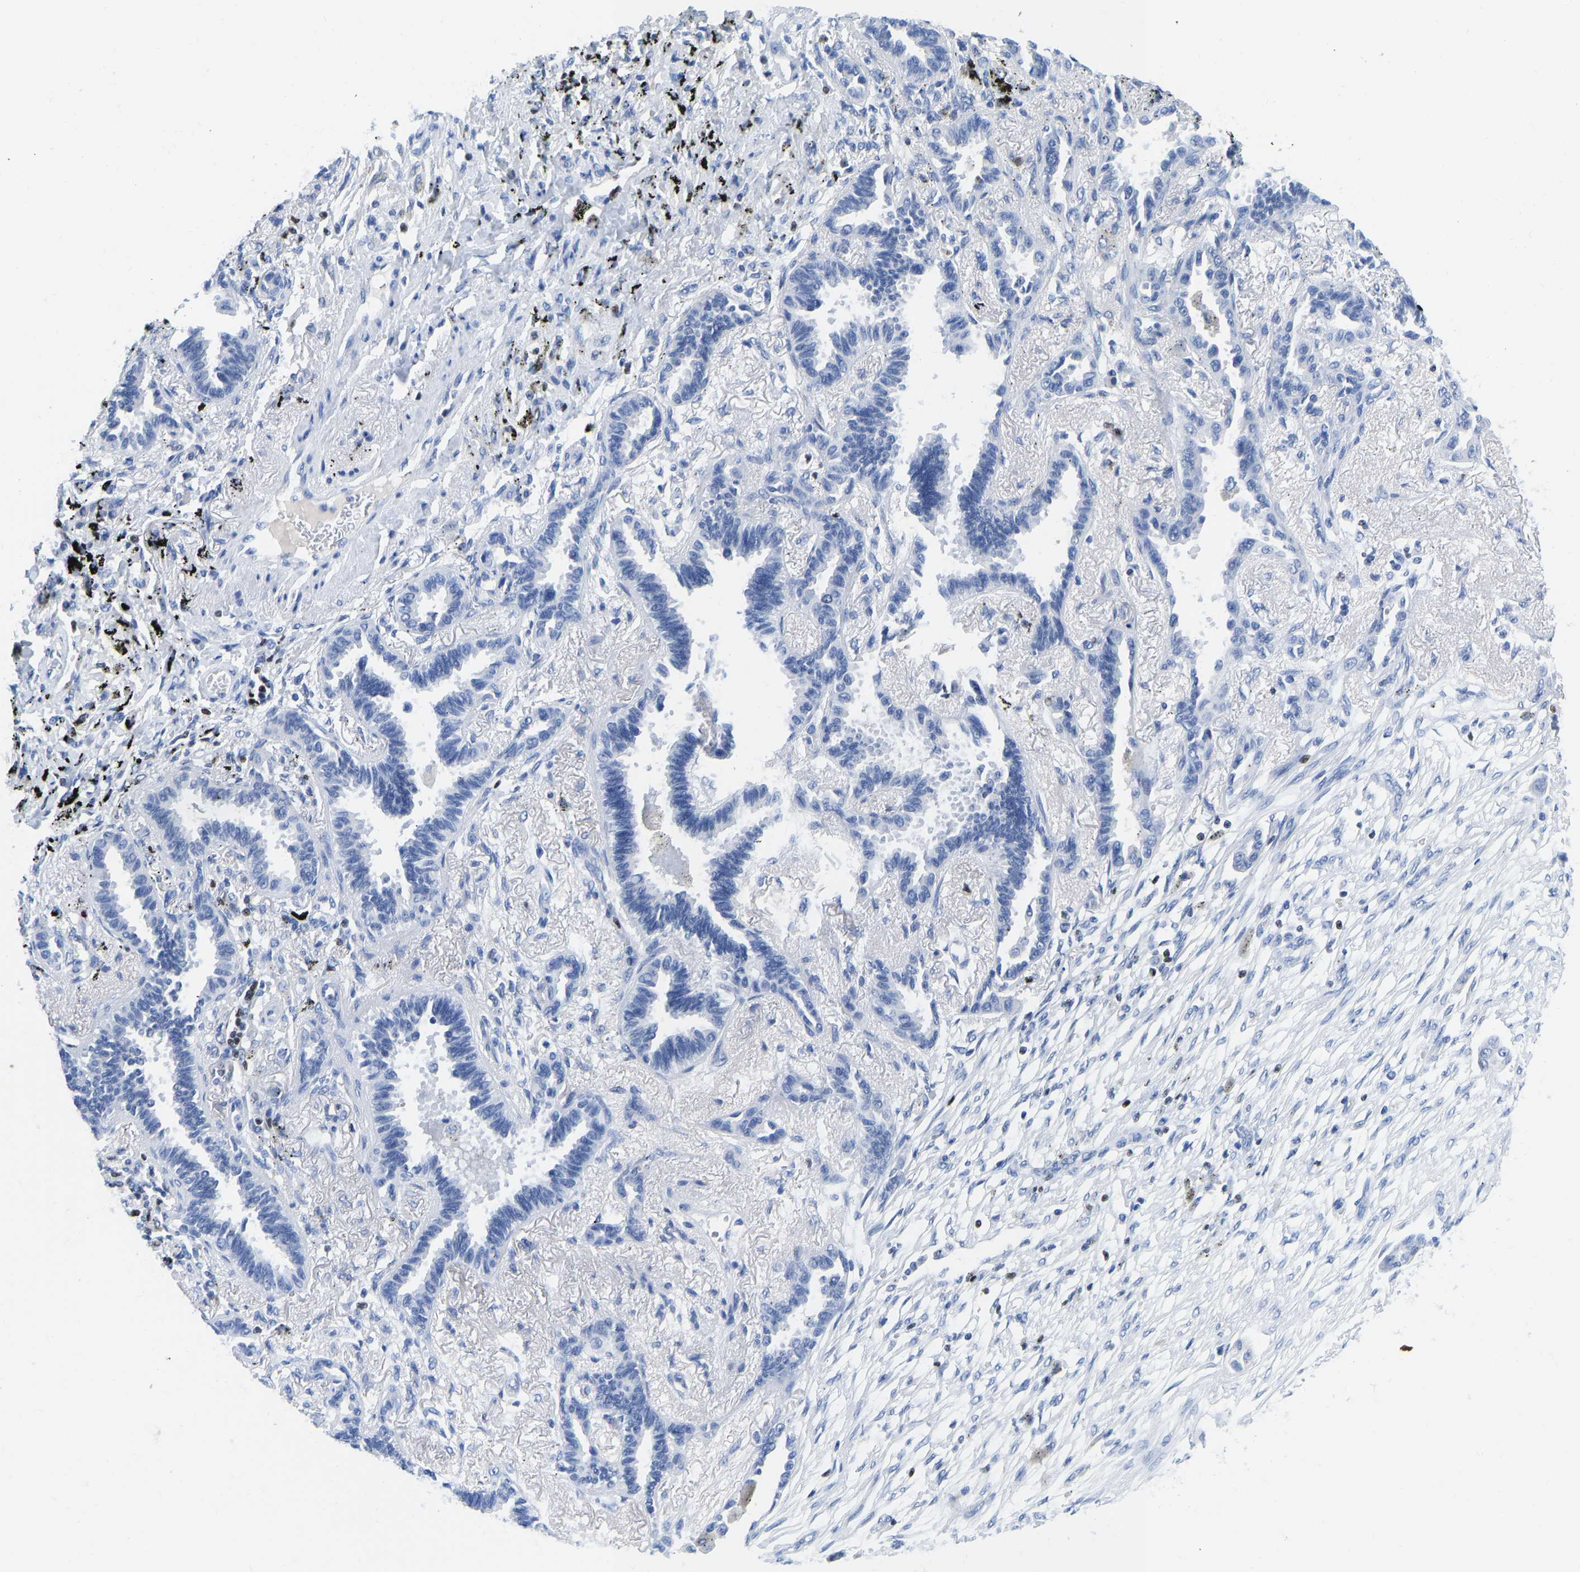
{"staining": {"intensity": "negative", "quantity": "none", "location": "none"}, "tissue": "lung cancer", "cell_type": "Tumor cells", "image_type": "cancer", "snomed": [{"axis": "morphology", "description": "Adenocarcinoma, NOS"}, {"axis": "topography", "description": "Lung"}], "caption": "Tumor cells show no significant protein staining in lung adenocarcinoma. (Stains: DAB IHC with hematoxylin counter stain, Microscopy: brightfield microscopy at high magnification).", "gene": "TCF7", "patient": {"sex": "male", "age": 59}}